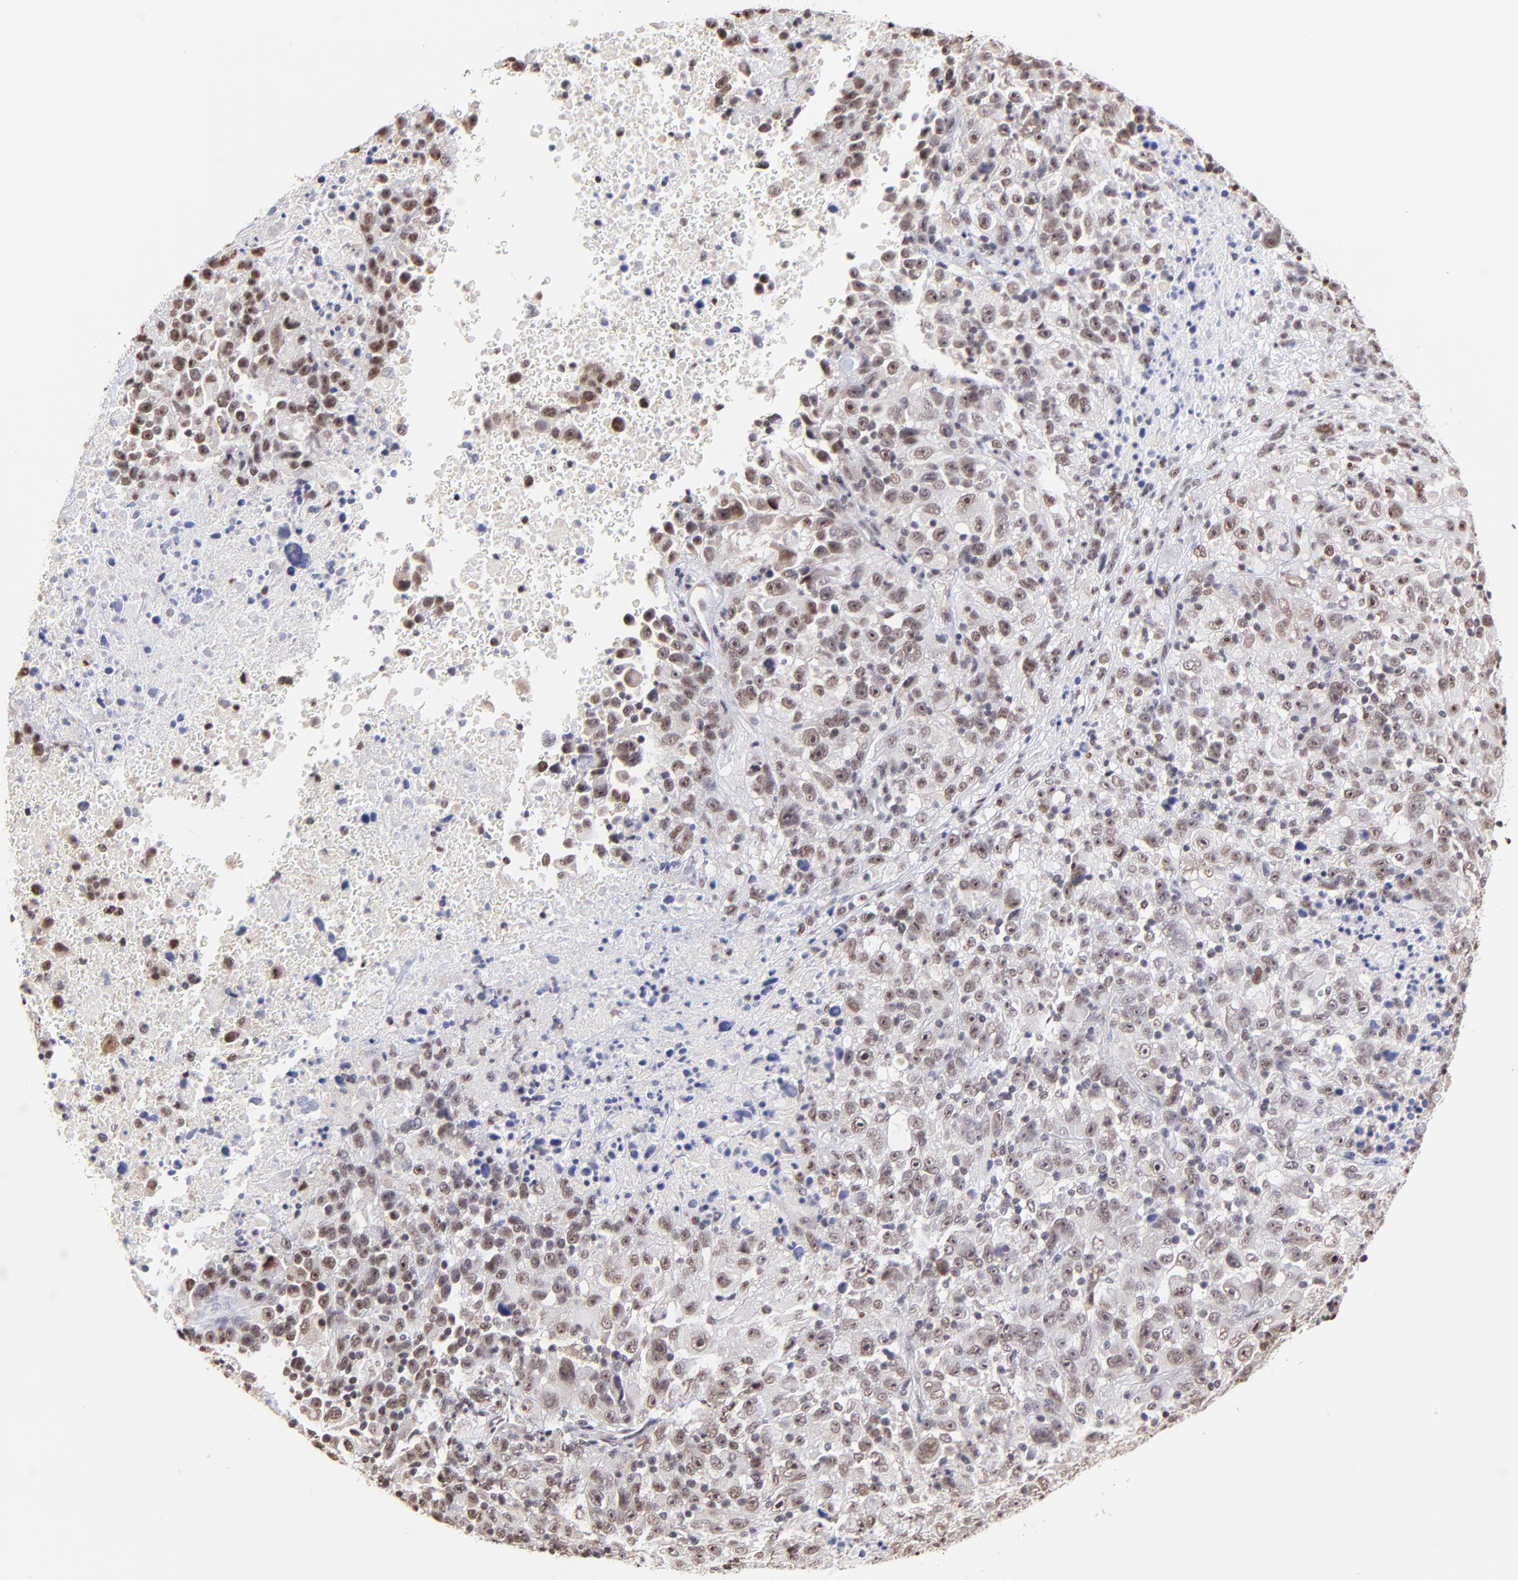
{"staining": {"intensity": "weak", "quantity": "25%-75%", "location": "nuclear"}, "tissue": "melanoma", "cell_type": "Tumor cells", "image_type": "cancer", "snomed": [{"axis": "morphology", "description": "Malignant melanoma, Metastatic site"}, {"axis": "topography", "description": "Cerebral cortex"}], "caption": "Malignant melanoma (metastatic site) stained with DAB (3,3'-diaminobenzidine) IHC reveals low levels of weak nuclear staining in approximately 25%-75% of tumor cells.", "gene": "ZNF670", "patient": {"sex": "female", "age": 52}}